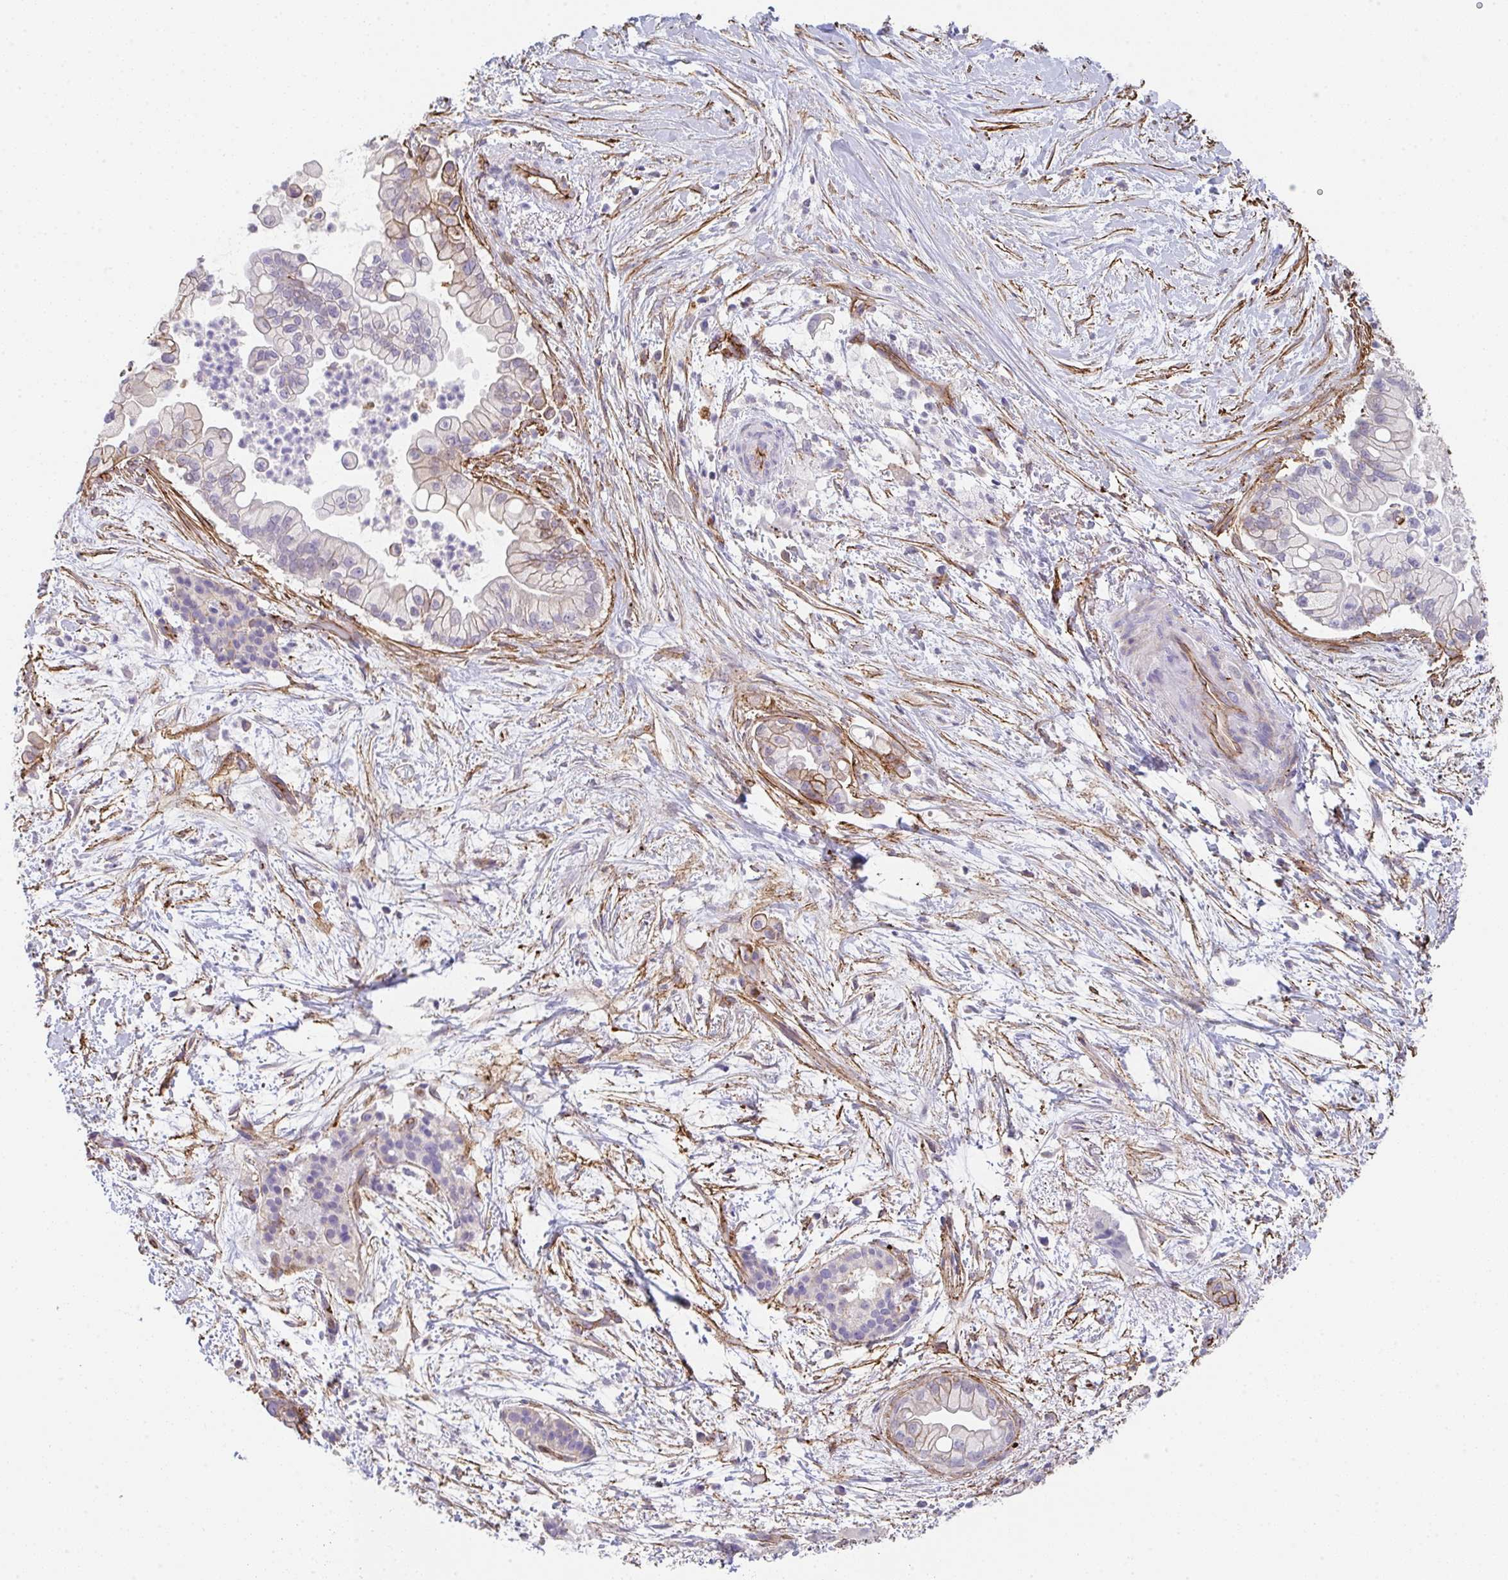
{"staining": {"intensity": "negative", "quantity": "none", "location": "none"}, "tissue": "pancreatic cancer", "cell_type": "Tumor cells", "image_type": "cancer", "snomed": [{"axis": "morphology", "description": "Adenocarcinoma, NOS"}, {"axis": "topography", "description": "Pancreas"}], "caption": "Protein analysis of pancreatic adenocarcinoma displays no significant expression in tumor cells.", "gene": "DBN1", "patient": {"sex": "female", "age": 69}}